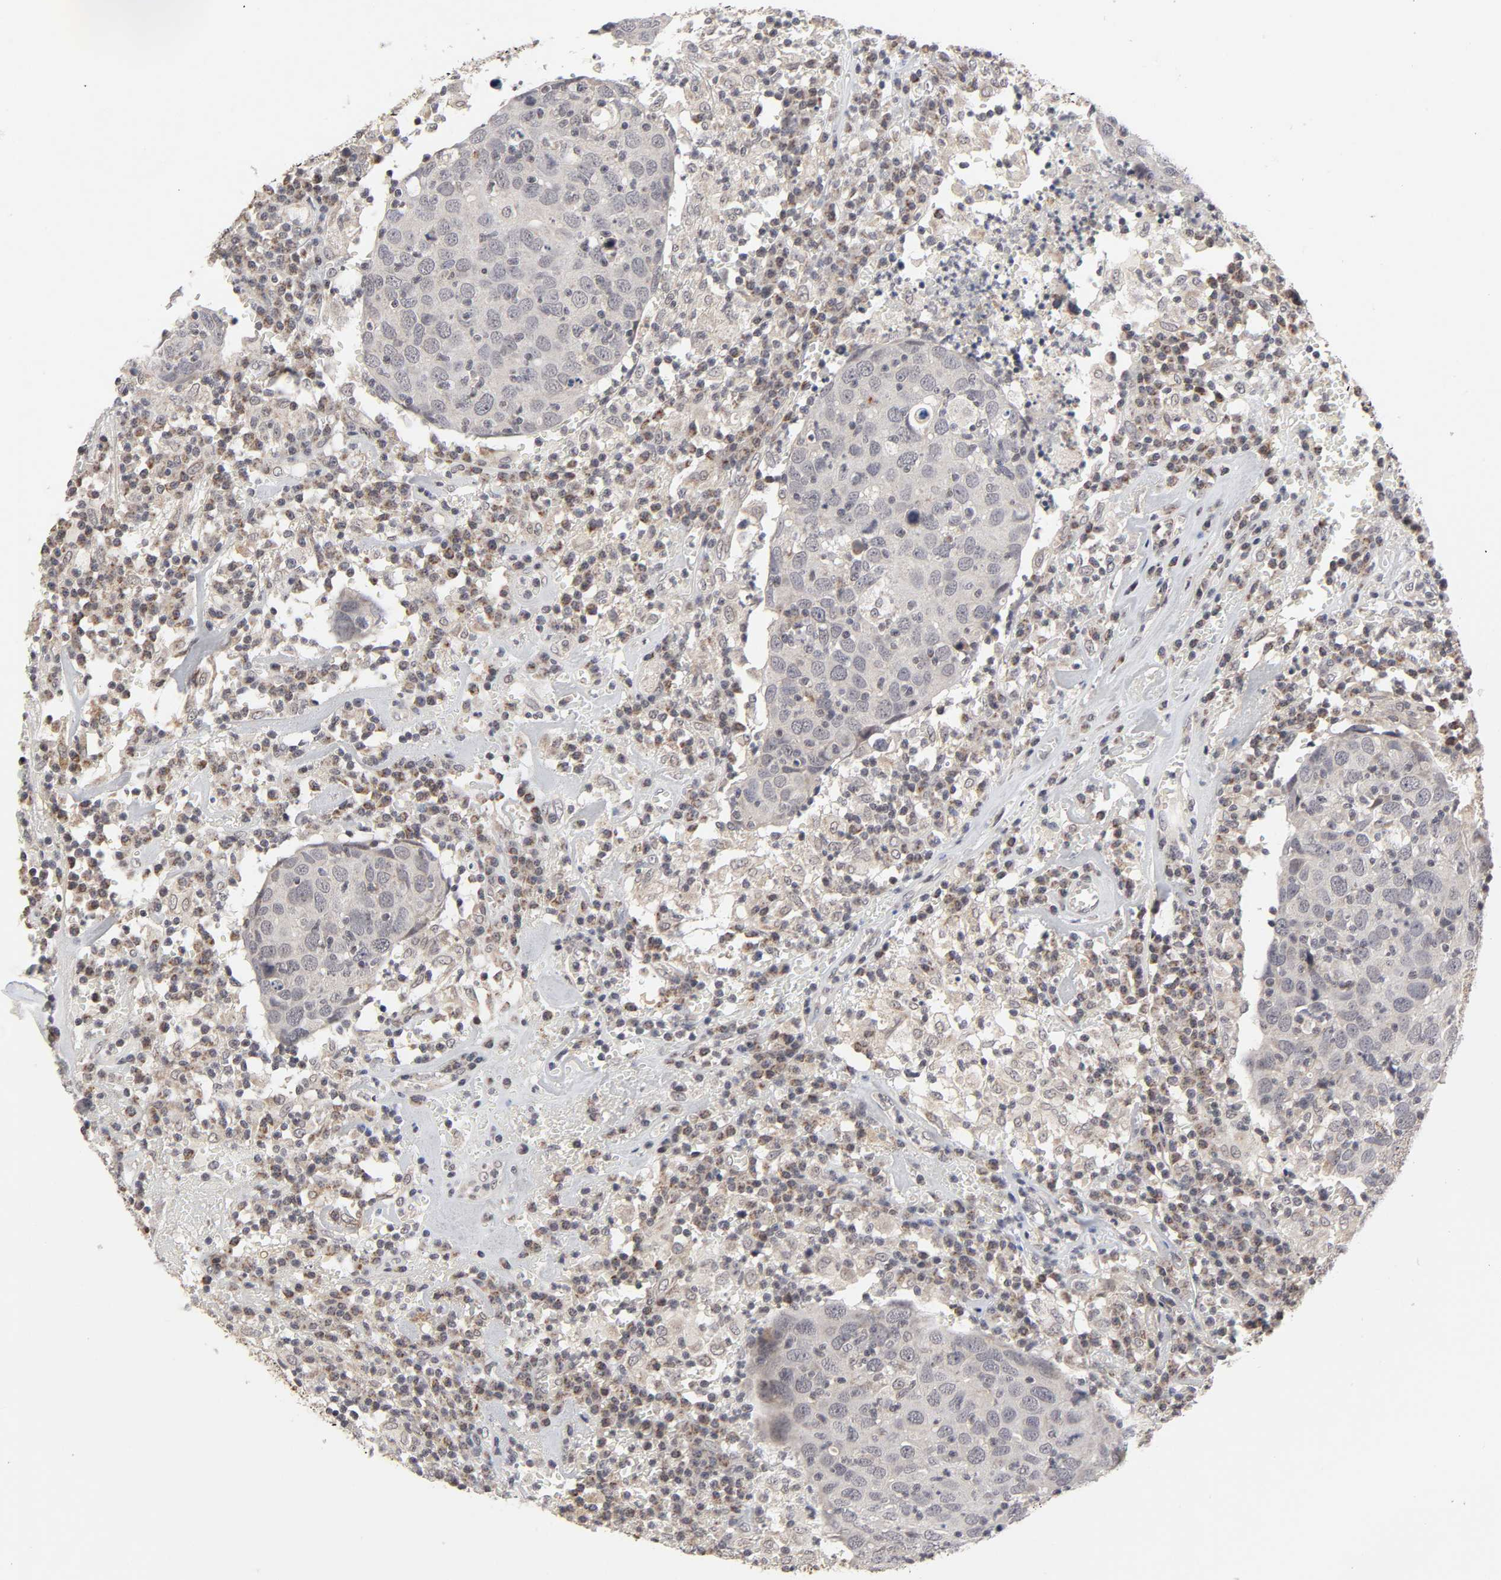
{"staining": {"intensity": "moderate", "quantity": ">75%", "location": "cytoplasmic/membranous"}, "tissue": "head and neck cancer", "cell_type": "Tumor cells", "image_type": "cancer", "snomed": [{"axis": "morphology", "description": "Adenocarcinoma, NOS"}, {"axis": "topography", "description": "Salivary gland"}, {"axis": "topography", "description": "Head-Neck"}], "caption": "Immunohistochemistry (DAB (3,3'-diaminobenzidine)) staining of head and neck adenocarcinoma displays moderate cytoplasmic/membranous protein staining in about >75% of tumor cells.", "gene": "AUH", "patient": {"sex": "female", "age": 65}}